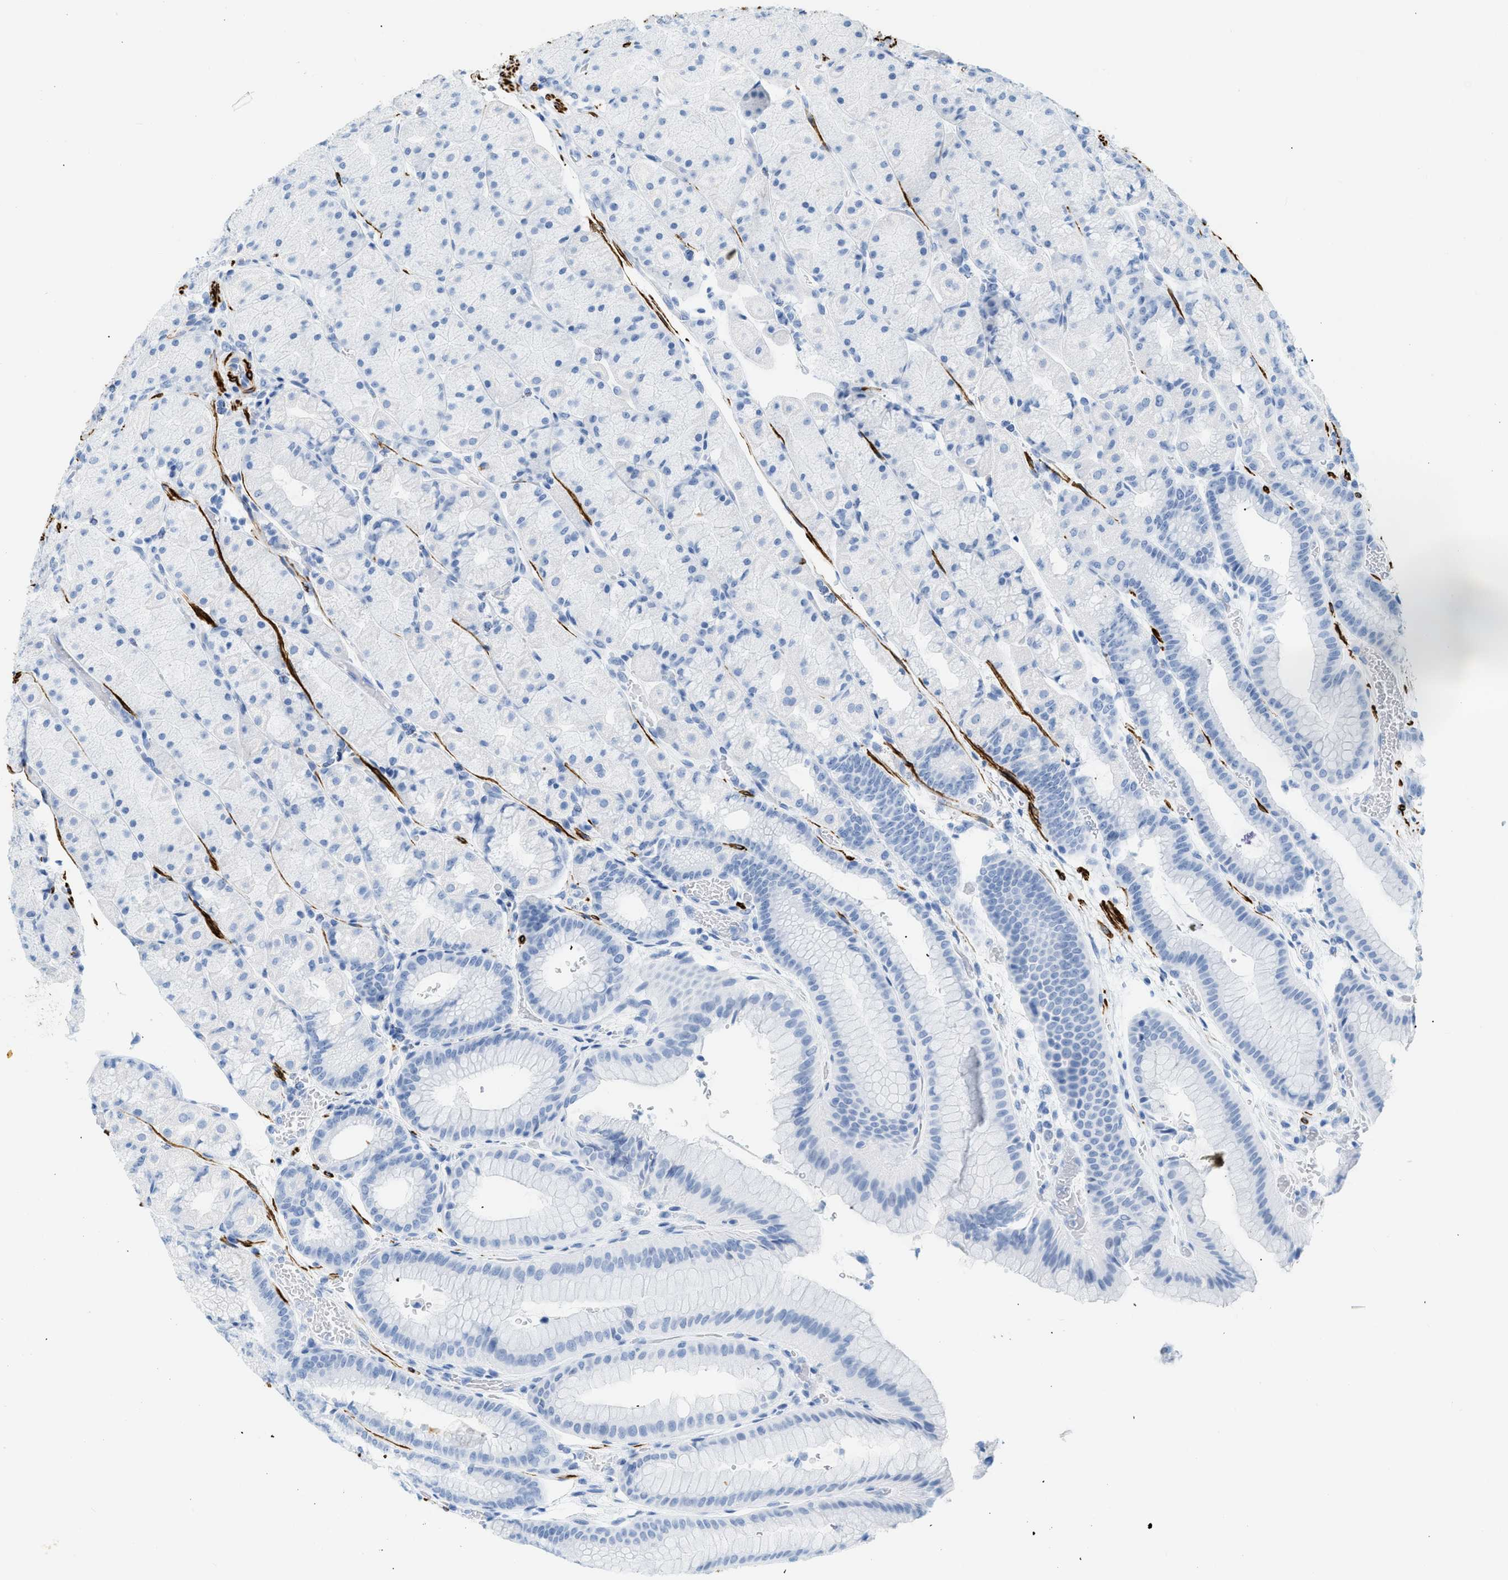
{"staining": {"intensity": "negative", "quantity": "none", "location": "none"}, "tissue": "stomach", "cell_type": "Glandular cells", "image_type": "normal", "snomed": [{"axis": "morphology", "description": "Normal tissue, NOS"}, {"axis": "morphology", "description": "Carcinoid, malignant, NOS"}, {"axis": "topography", "description": "Stomach, upper"}], "caption": "Immunohistochemistry image of benign stomach: stomach stained with DAB demonstrates no significant protein expression in glandular cells. (Immunohistochemistry (ihc), brightfield microscopy, high magnification).", "gene": "DES", "patient": {"sex": "male", "age": 39}}